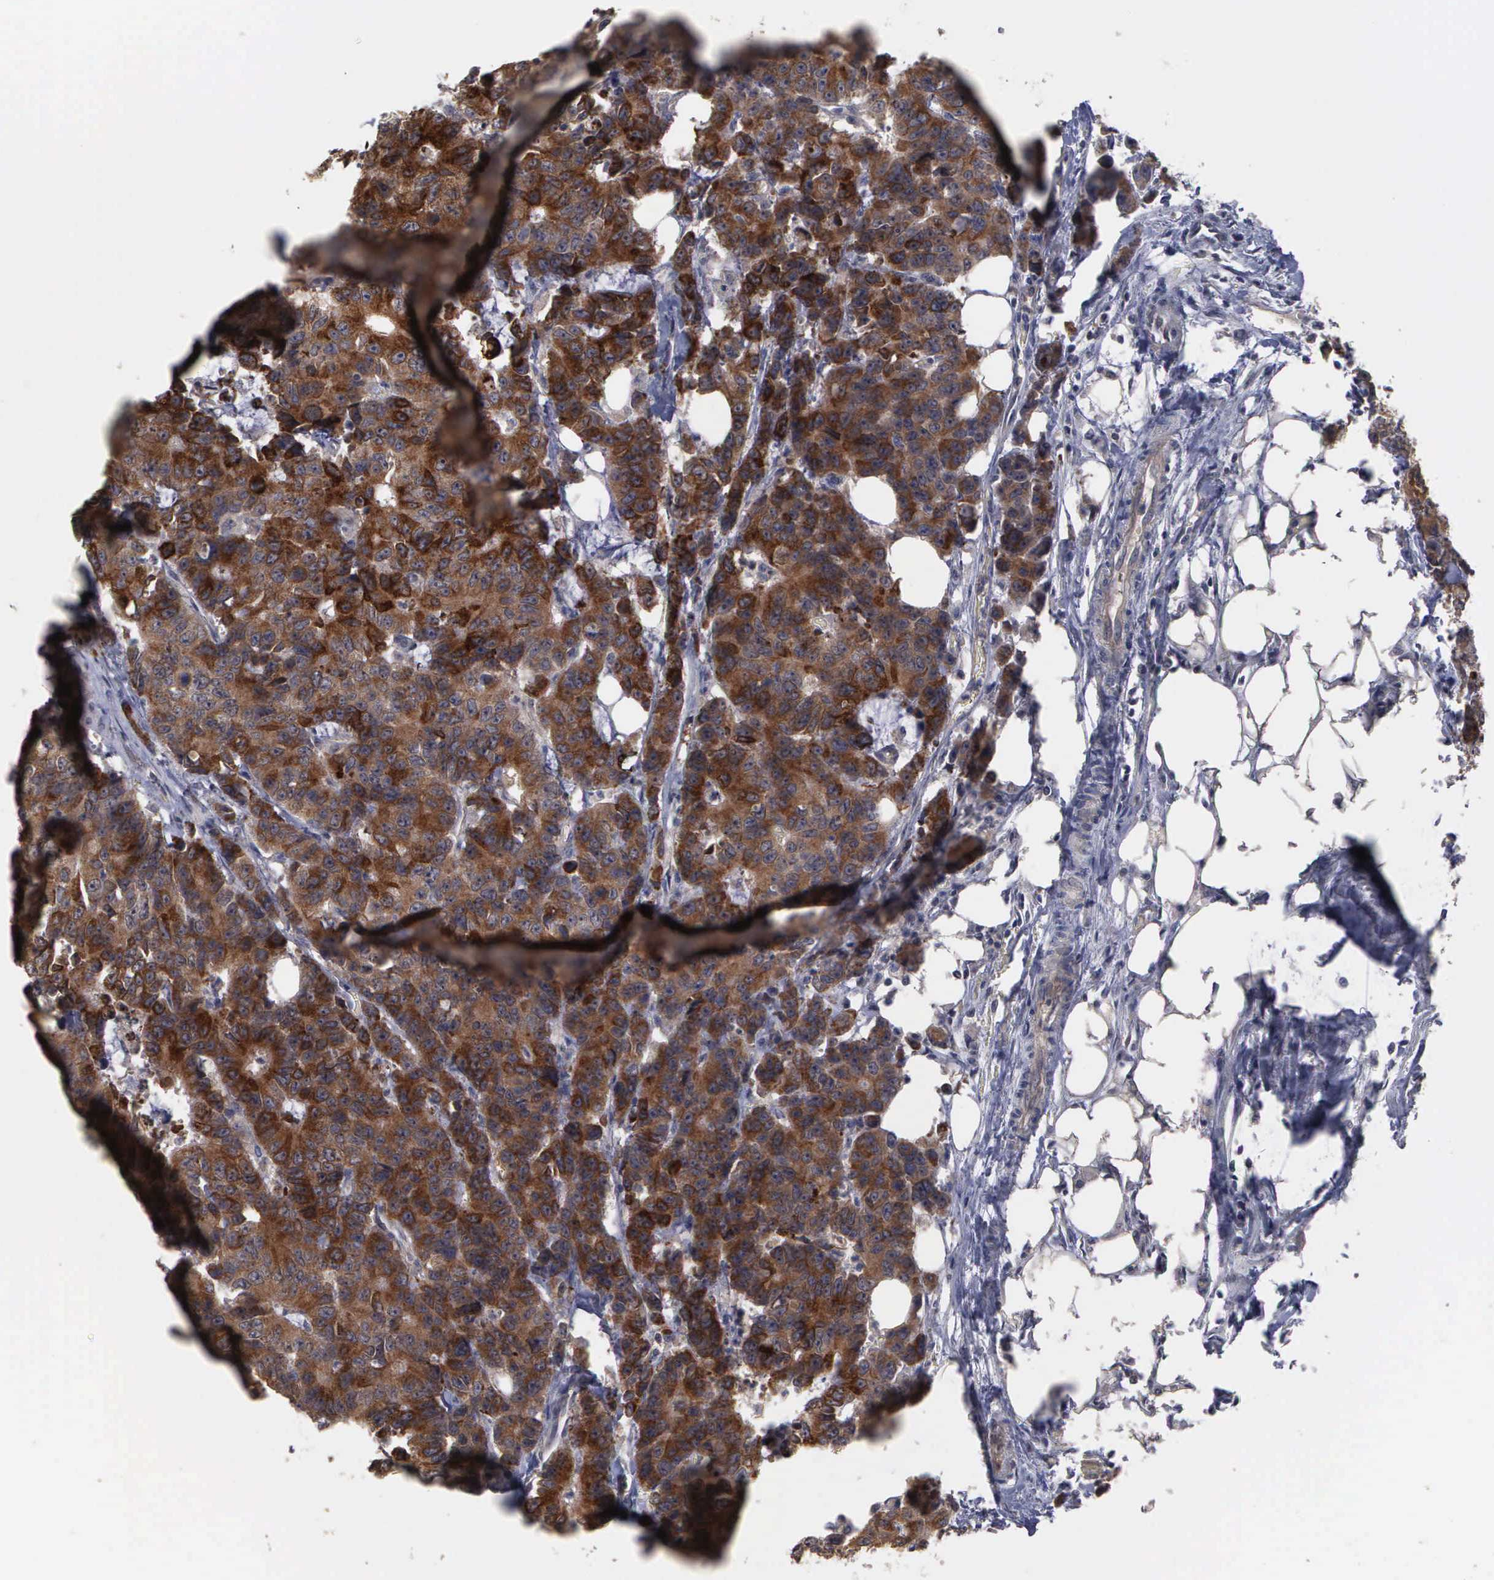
{"staining": {"intensity": "moderate", "quantity": ">75%", "location": "cytoplasmic/membranous"}, "tissue": "colorectal cancer", "cell_type": "Tumor cells", "image_type": "cancer", "snomed": [{"axis": "morphology", "description": "Adenocarcinoma, NOS"}, {"axis": "topography", "description": "Colon"}], "caption": "This is a micrograph of immunohistochemistry staining of adenocarcinoma (colorectal), which shows moderate positivity in the cytoplasmic/membranous of tumor cells.", "gene": "CRKL", "patient": {"sex": "female", "age": 86}}